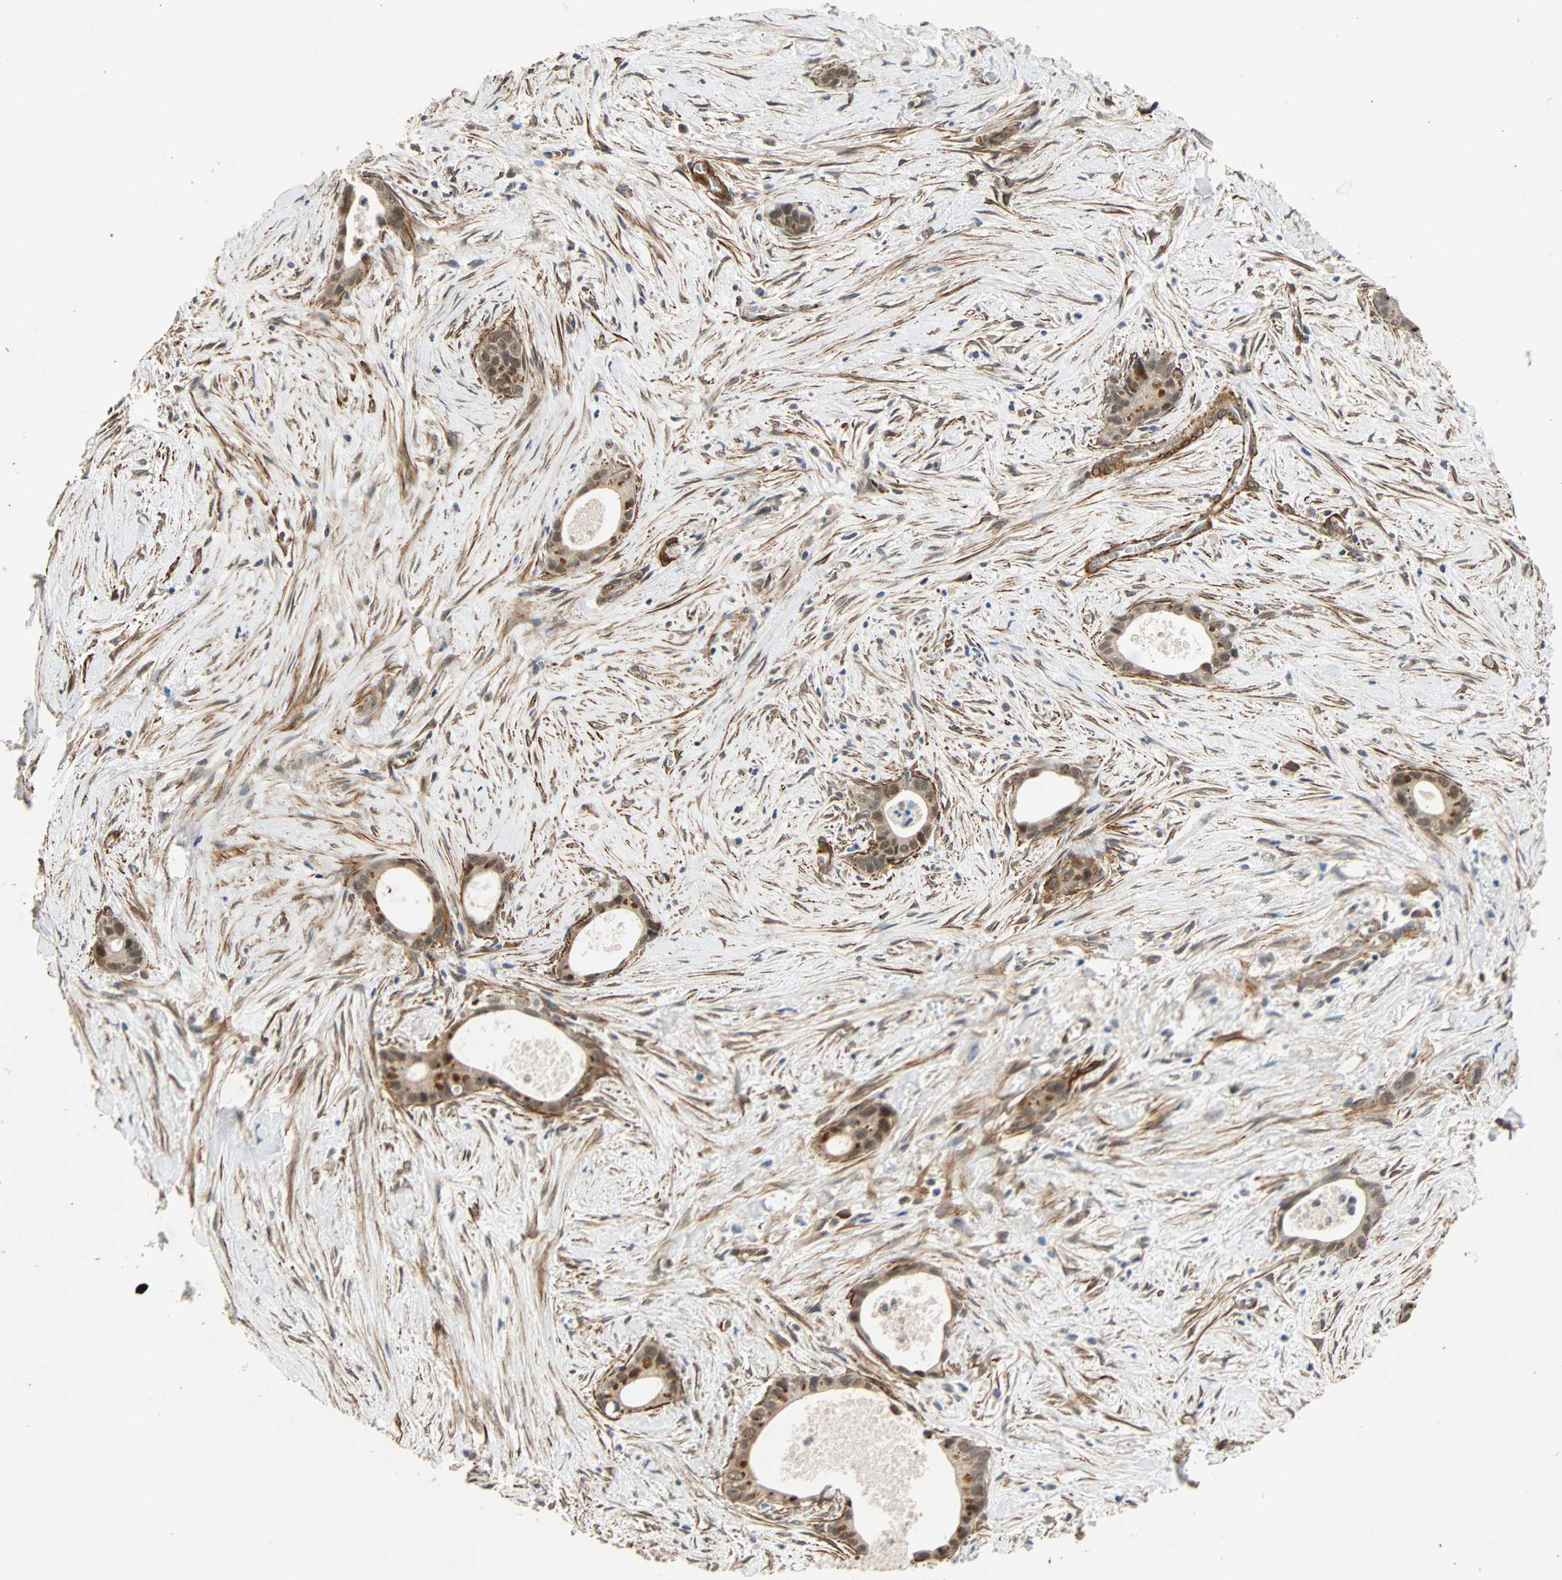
{"staining": {"intensity": "moderate", "quantity": "25%-75%", "location": "cytoplasmic/membranous,nuclear"}, "tissue": "liver cancer", "cell_type": "Tumor cells", "image_type": "cancer", "snomed": [{"axis": "morphology", "description": "Cholangiocarcinoma"}, {"axis": "topography", "description": "Liver"}], "caption": "A high-resolution photomicrograph shows immunohistochemistry staining of liver cholangiocarcinoma, which displays moderate cytoplasmic/membranous and nuclear staining in about 25%-75% of tumor cells. Immunohistochemistry stains the protein in brown and the nuclei are stained blue.", "gene": "QSER1", "patient": {"sex": "female", "age": 55}}